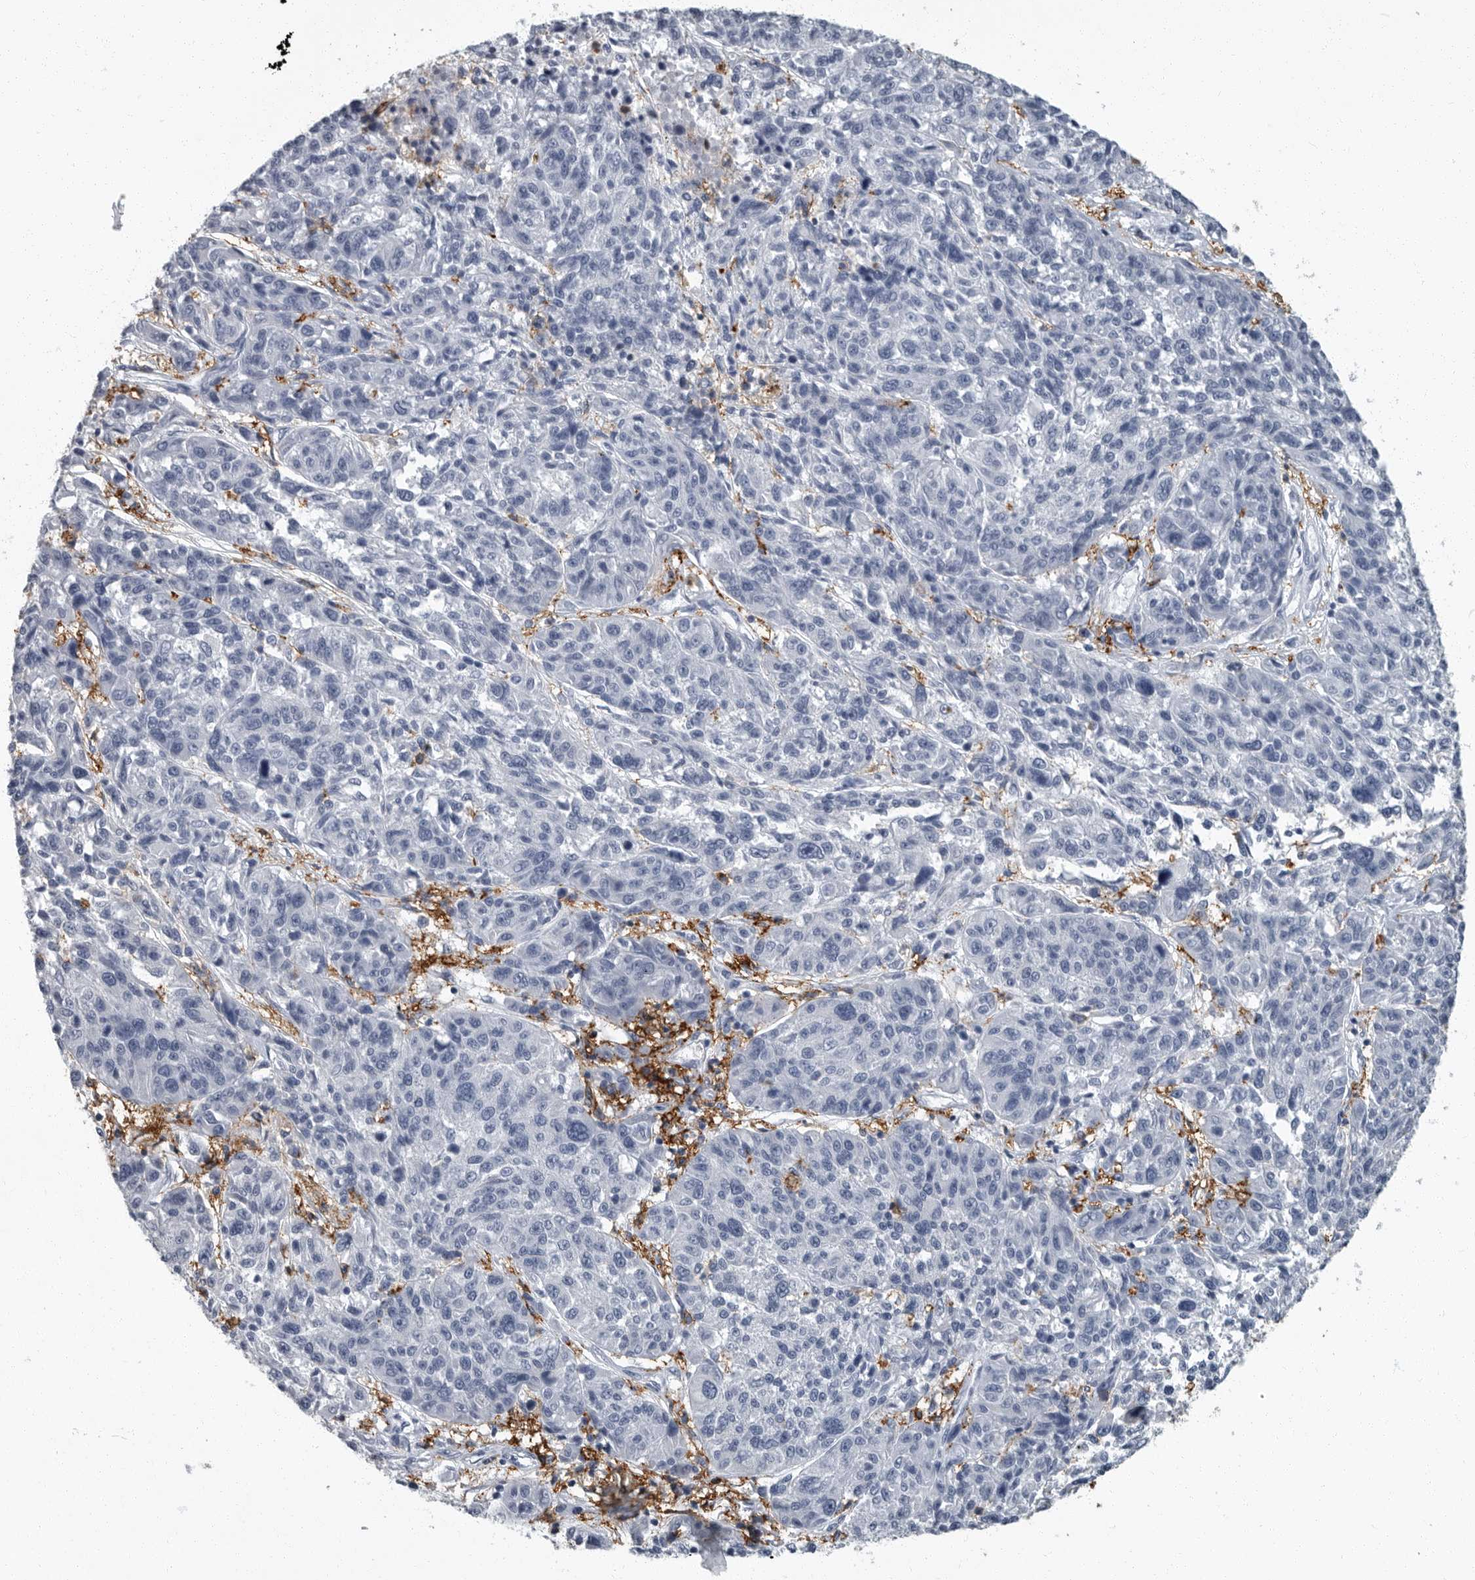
{"staining": {"intensity": "negative", "quantity": "none", "location": "none"}, "tissue": "melanoma", "cell_type": "Tumor cells", "image_type": "cancer", "snomed": [{"axis": "morphology", "description": "Malignant melanoma, NOS"}, {"axis": "topography", "description": "Skin"}], "caption": "This image is of melanoma stained with immunohistochemistry (IHC) to label a protein in brown with the nuclei are counter-stained blue. There is no staining in tumor cells.", "gene": "FCER1G", "patient": {"sex": "male", "age": 53}}